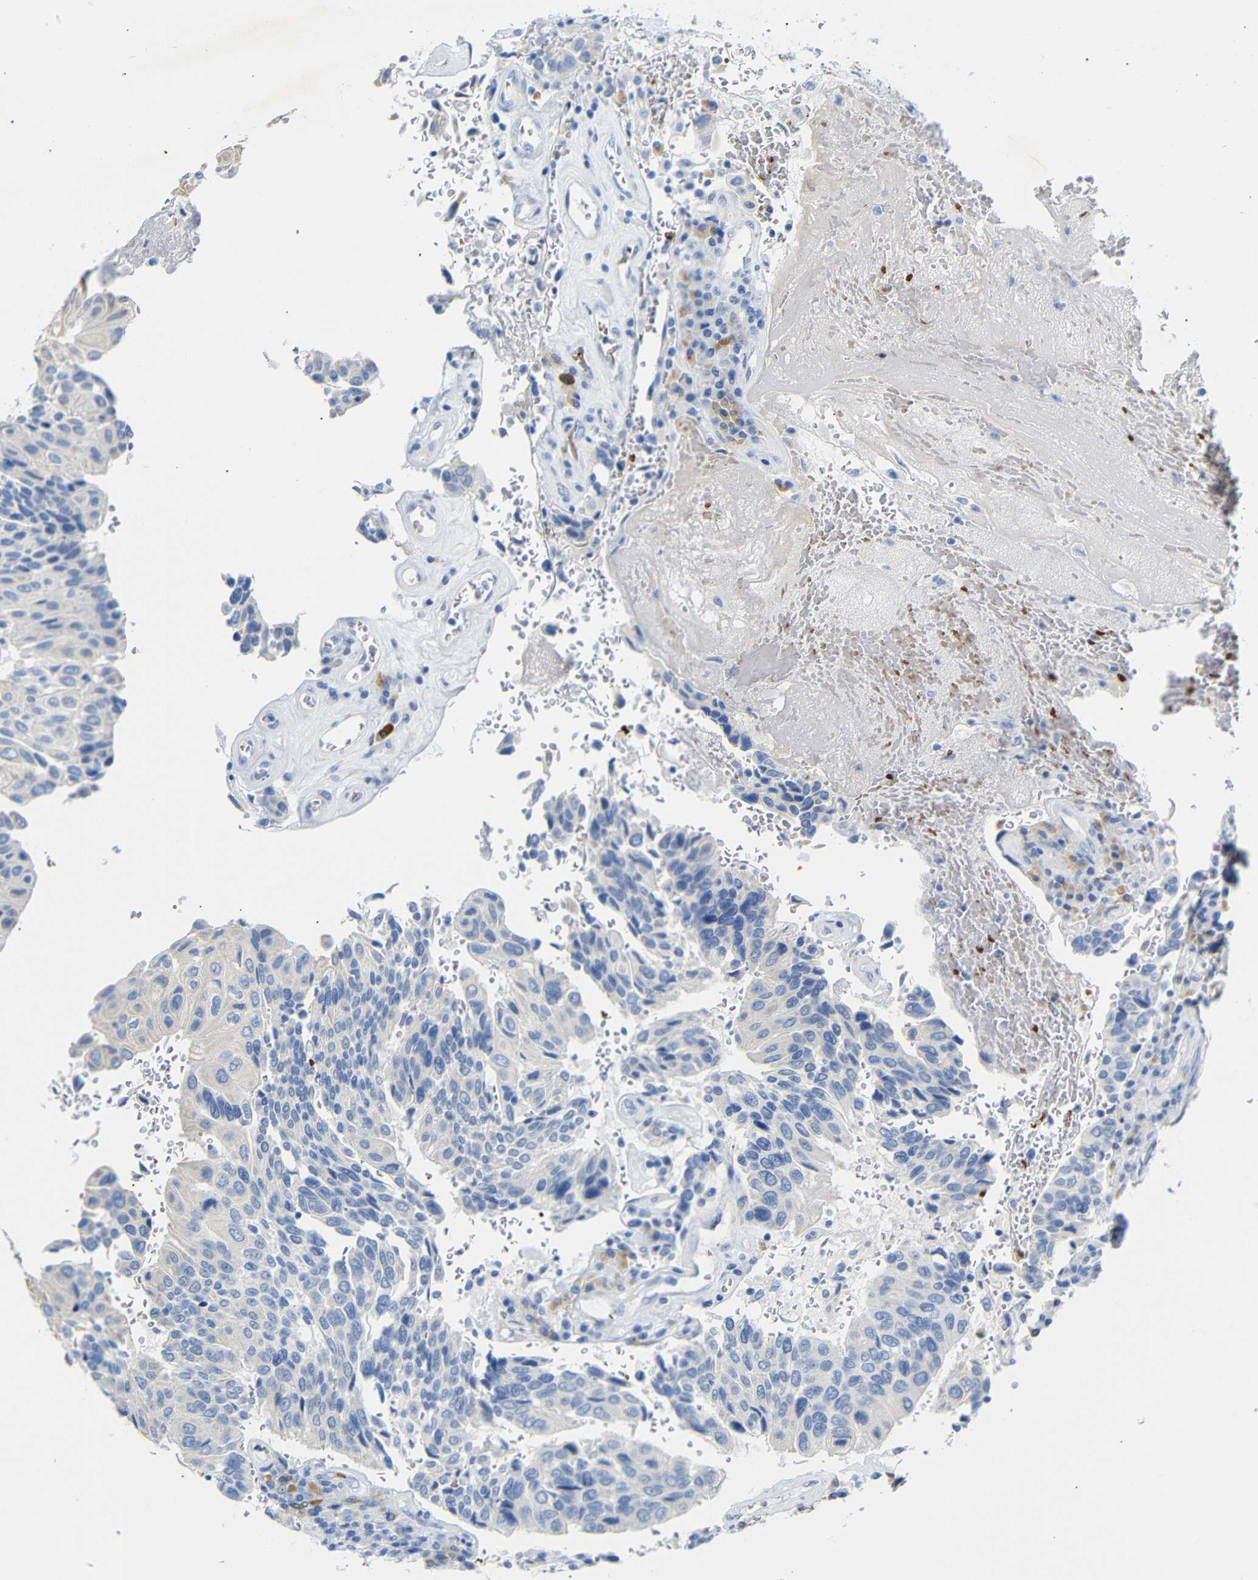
{"staining": {"intensity": "negative", "quantity": "none", "location": "none"}, "tissue": "urothelial cancer", "cell_type": "Tumor cells", "image_type": "cancer", "snomed": [{"axis": "morphology", "description": "Urothelial carcinoma, High grade"}, {"axis": "topography", "description": "Urinary bladder"}], "caption": "High magnification brightfield microscopy of urothelial carcinoma (high-grade) stained with DAB (3,3'-diaminobenzidine) (brown) and counterstained with hematoxylin (blue): tumor cells show no significant staining.", "gene": "ERVMER34-1", "patient": {"sex": "male", "age": 66}}